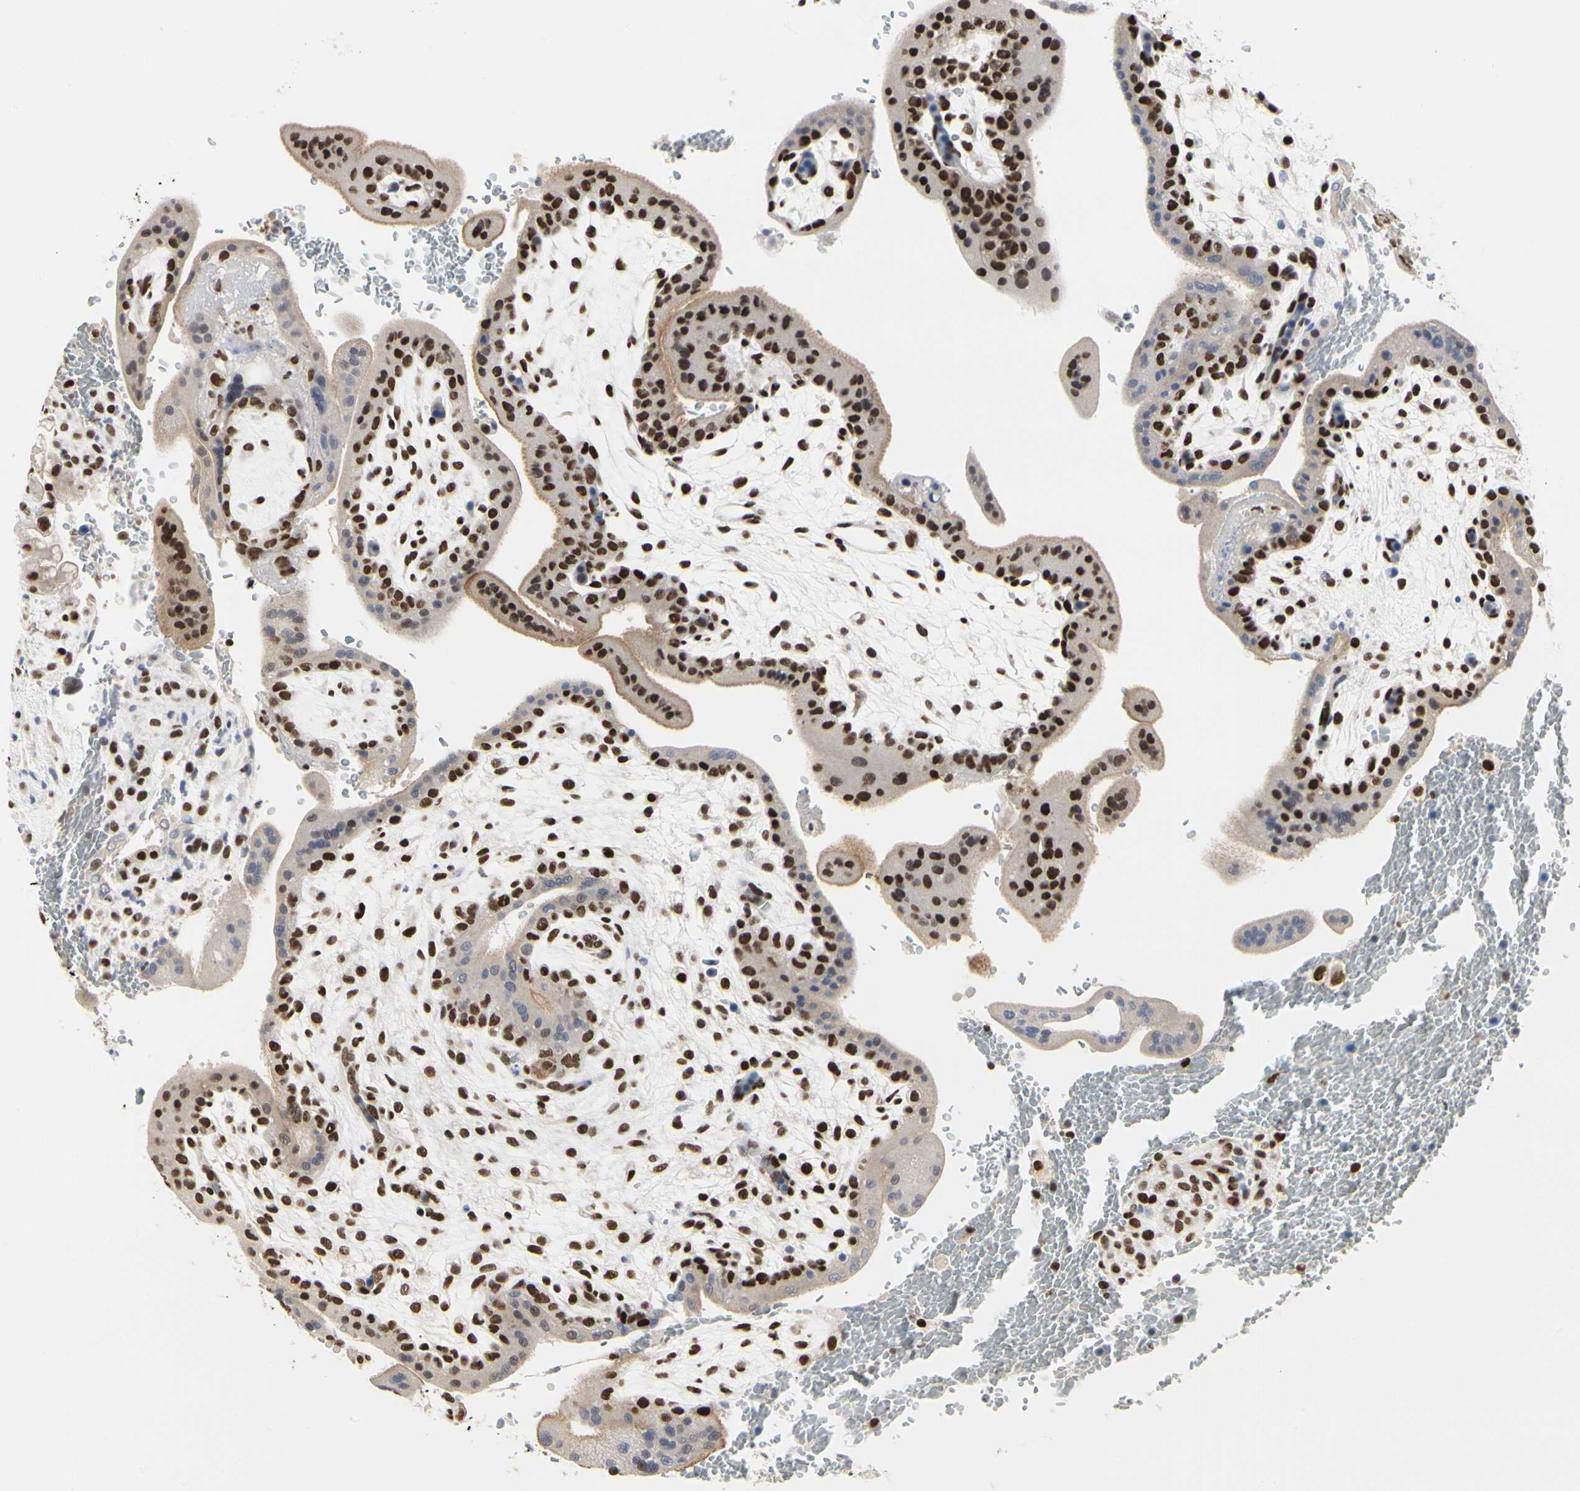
{"staining": {"intensity": "strong", "quantity": ">75%", "location": "nuclear"}, "tissue": "placenta", "cell_type": "Decidual cells", "image_type": "normal", "snomed": [{"axis": "morphology", "description": "Normal tissue, NOS"}, {"axis": "topography", "description": "Placenta"}], "caption": "Brown immunohistochemical staining in unremarkable human placenta demonstrates strong nuclear positivity in about >75% of decidual cells.", "gene": "PRMT3", "patient": {"sex": "female", "age": 35}}